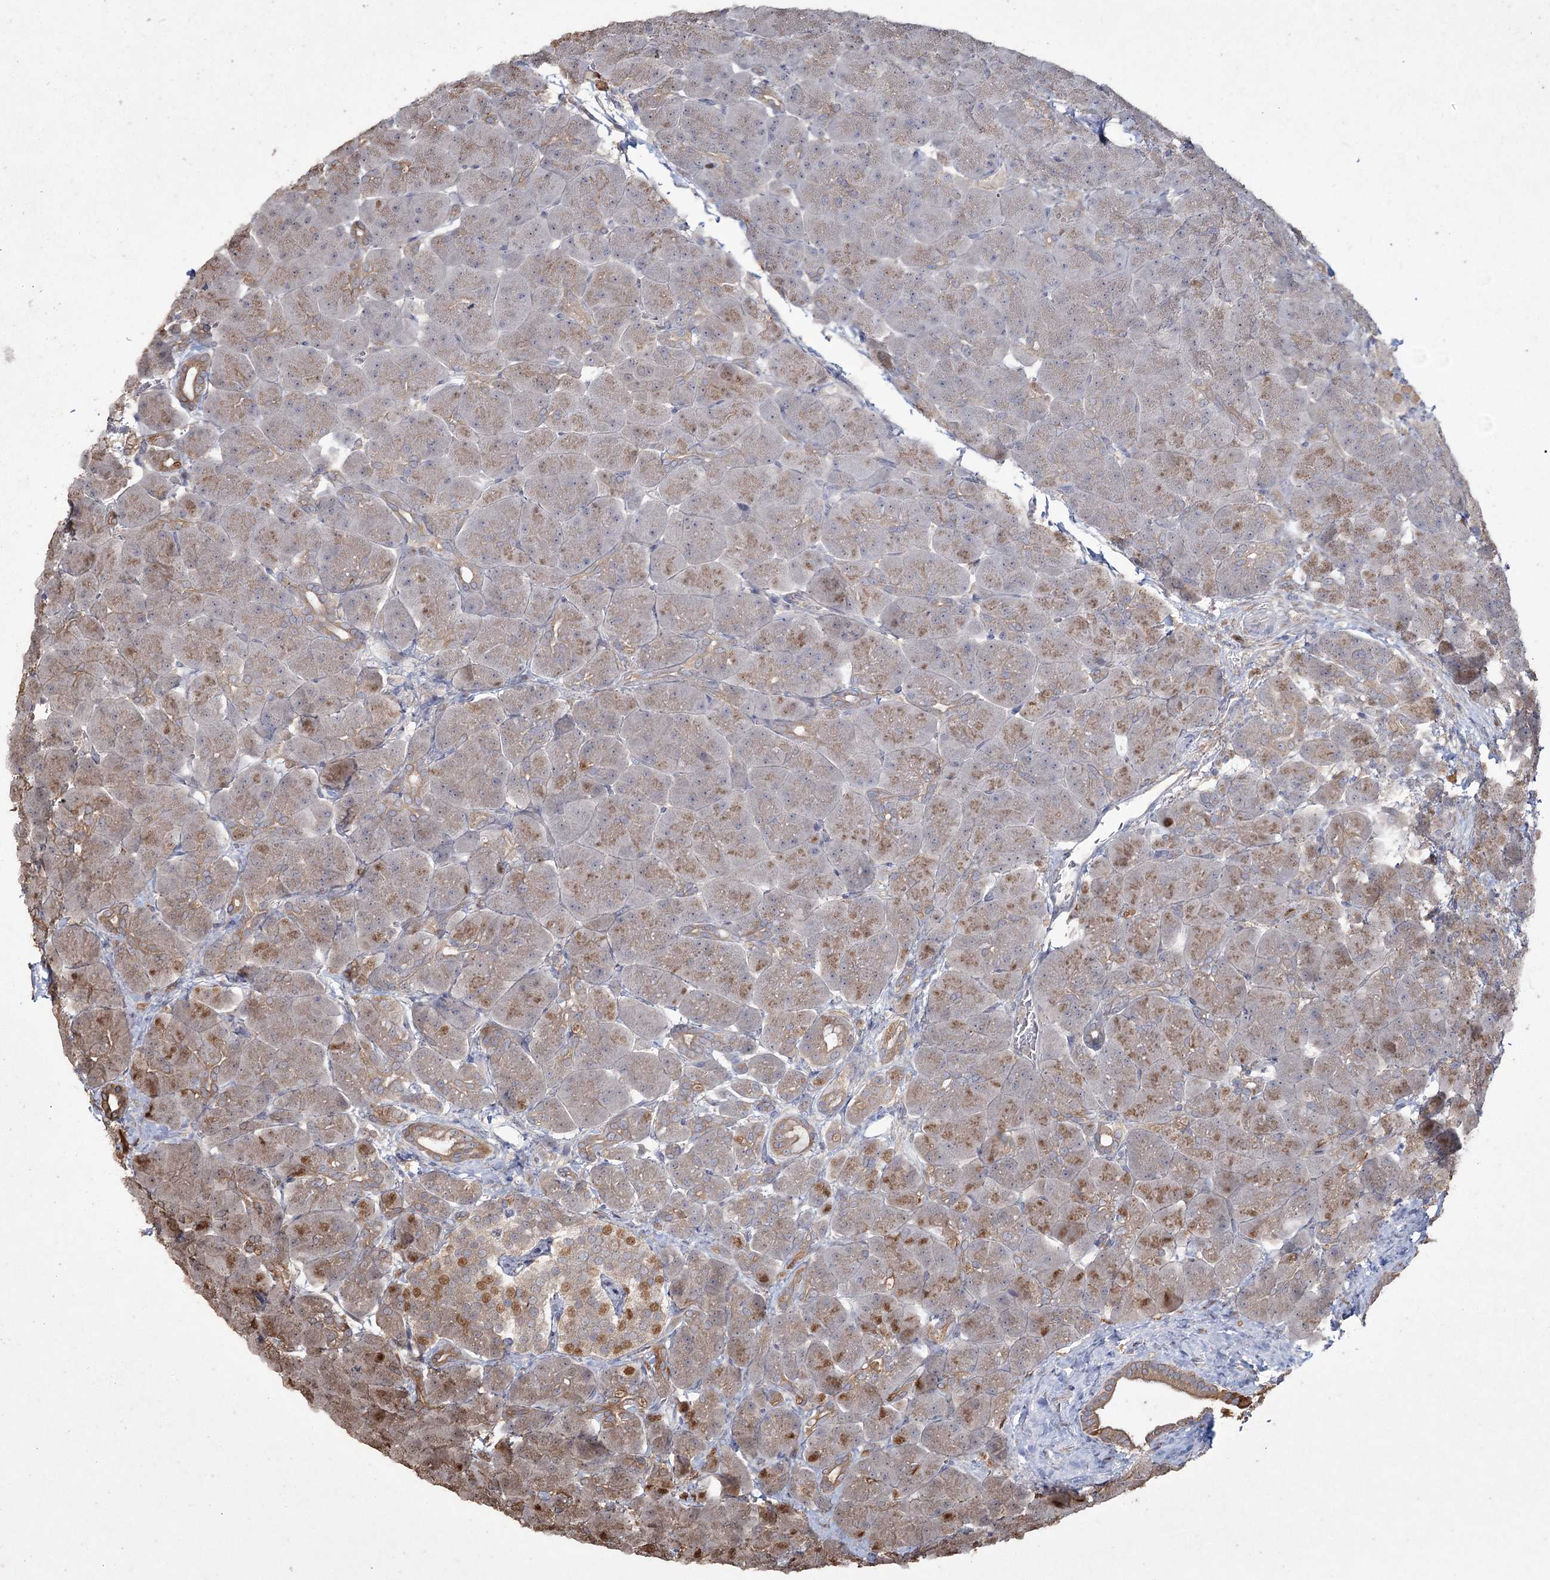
{"staining": {"intensity": "moderate", "quantity": "<25%", "location": "cytoplasmic/membranous"}, "tissue": "pancreas", "cell_type": "Exocrine glandular cells", "image_type": "normal", "snomed": [{"axis": "morphology", "description": "Normal tissue, NOS"}, {"axis": "topography", "description": "Pancreas"}], "caption": "Protein expression analysis of normal human pancreas reveals moderate cytoplasmic/membranous expression in approximately <25% of exocrine glandular cells. (brown staining indicates protein expression, while blue staining denotes nuclei).", "gene": "PRC1", "patient": {"sex": "male", "age": 66}}